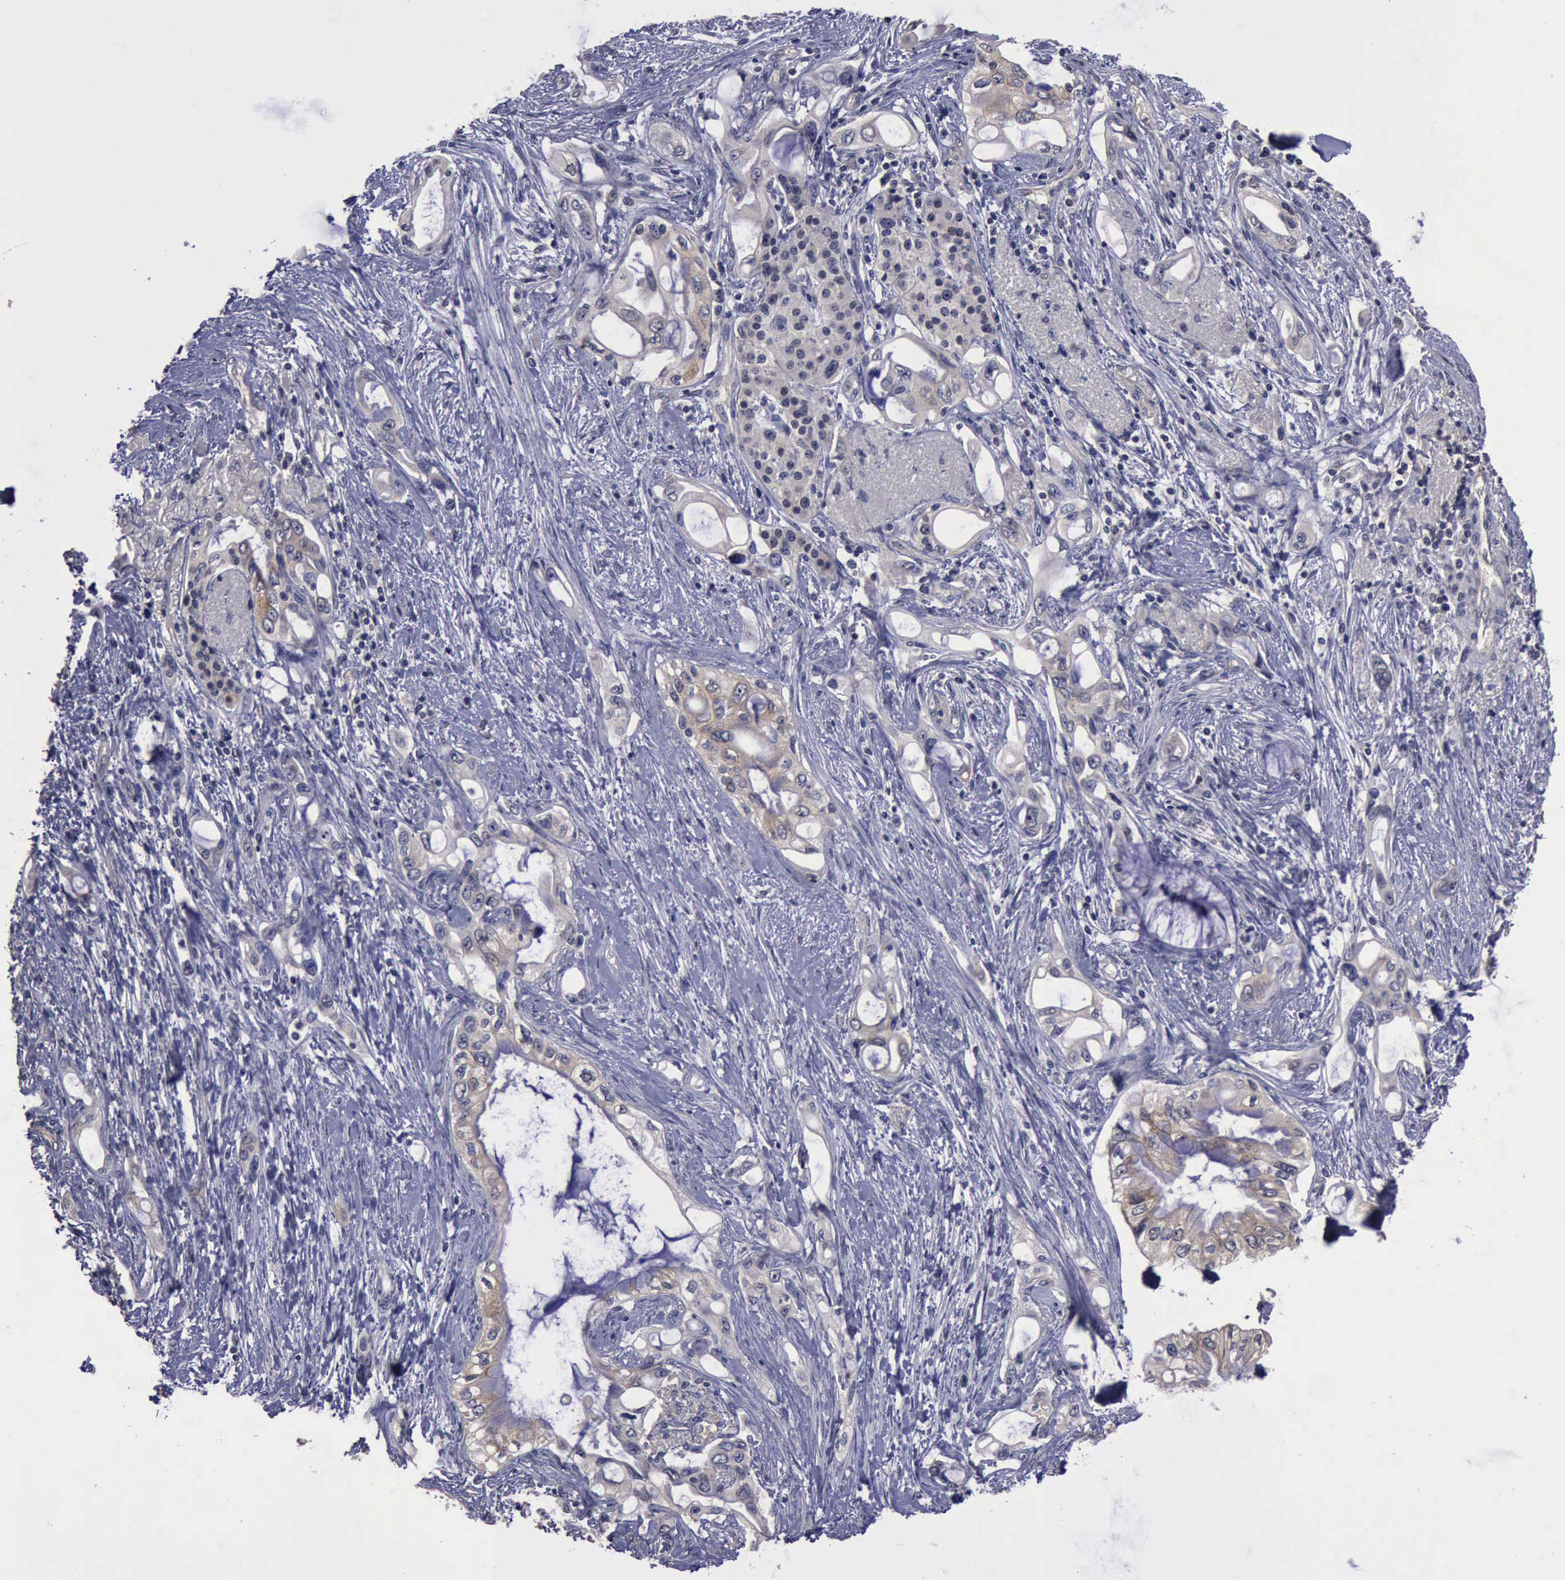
{"staining": {"intensity": "weak", "quantity": "<25%", "location": "cytoplasmic/membranous"}, "tissue": "pancreatic cancer", "cell_type": "Tumor cells", "image_type": "cancer", "snomed": [{"axis": "morphology", "description": "Adenocarcinoma, NOS"}, {"axis": "topography", "description": "Pancreas"}], "caption": "Immunohistochemistry (IHC) photomicrograph of neoplastic tissue: human pancreatic adenocarcinoma stained with DAB reveals no significant protein staining in tumor cells.", "gene": "CRKL", "patient": {"sex": "female", "age": 70}}